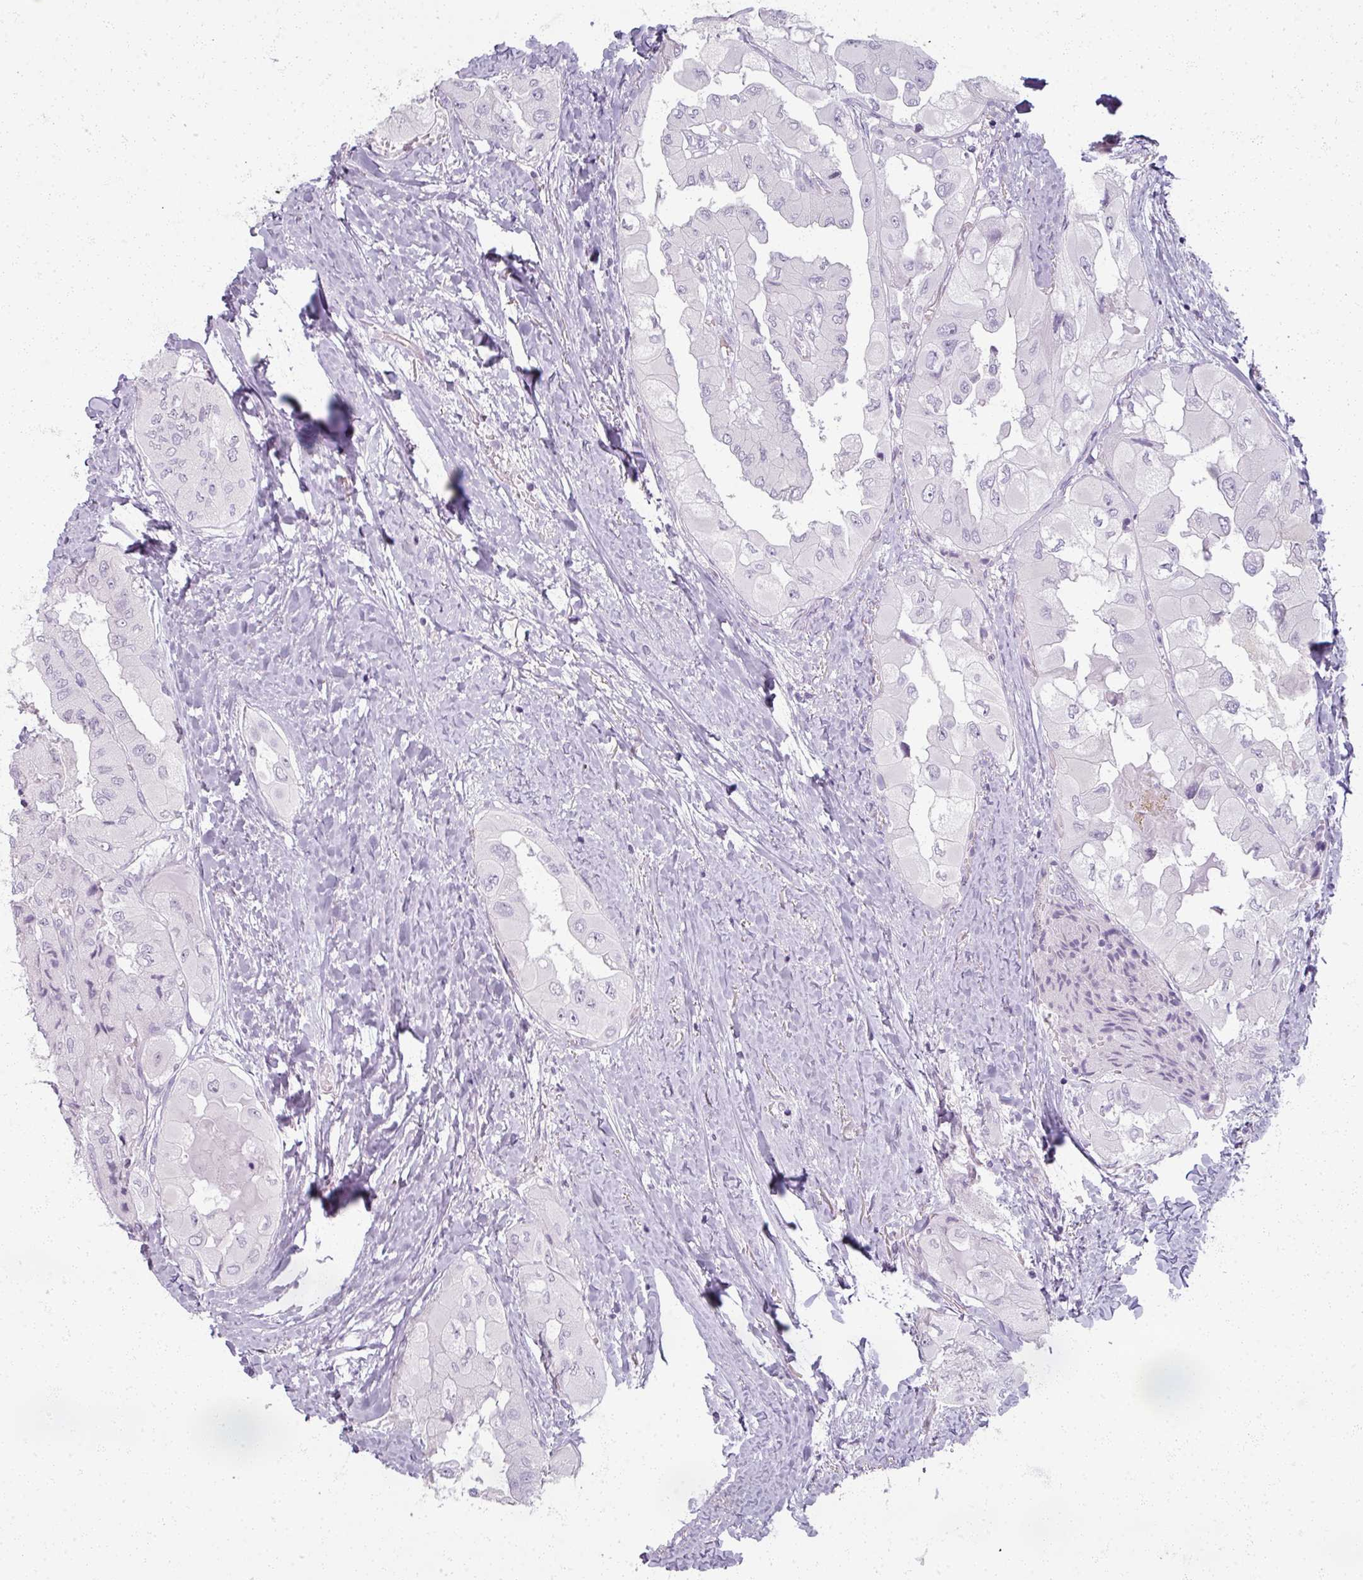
{"staining": {"intensity": "negative", "quantity": "none", "location": "none"}, "tissue": "thyroid cancer", "cell_type": "Tumor cells", "image_type": "cancer", "snomed": [{"axis": "morphology", "description": "Normal tissue, NOS"}, {"axis": "morphology", "description": "Papillary adenocarcinoma, NOS"}, {"axis": "topography", "description": "Thyroid gland"}], "caption": "A histopathology image of human thyroid cancer is negative for staining in tumor cells.", "gene": "RFPL2", "patient": {"sex": "female", "age": 59}}